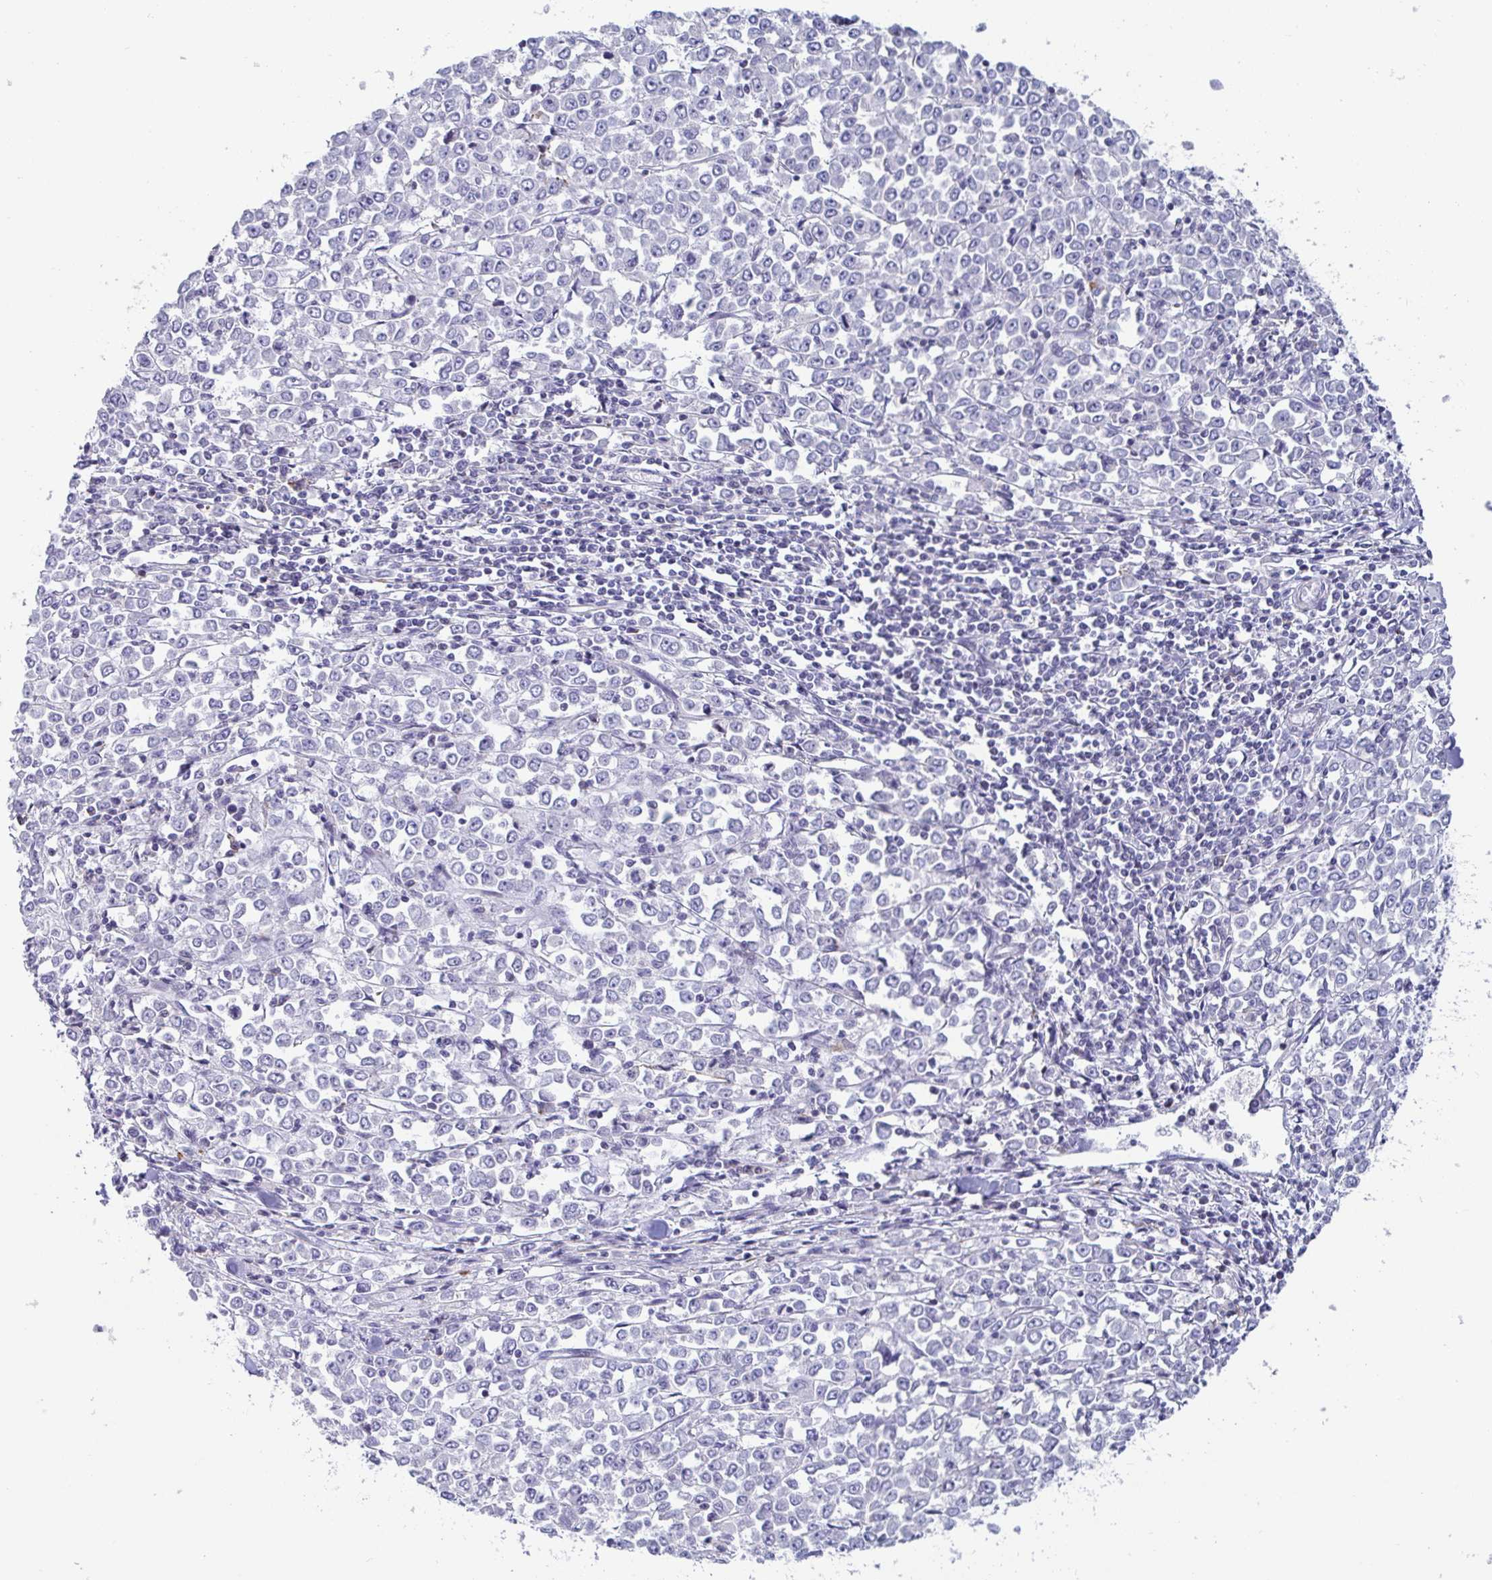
{"staining": {"intensity": "negative", "quantity": "none", "location": "none"}, "tissue": "stomach cancer", "cell_type": "Tumor cells", "image_type": "cancer", "snomed": [{"axis": "morphology", "description": "Adenocarcinoma, NOS"}, {"axis": "topography", "description": "Stomach, upper"}], "caption": "An immunohistochemistry (IHC) photomicrograph of stomach cancer (adenocarcinoma) is shown. There is no staining in tumor cells of stomach cancer (adenocarcinoma). (DAB (3,3'-diaminobenzidine) immunohistochemistry visualized using brightfield microscopy, high magnification).", "gene": "WDR72", "patient": {"sex": "male", "age": 70}}